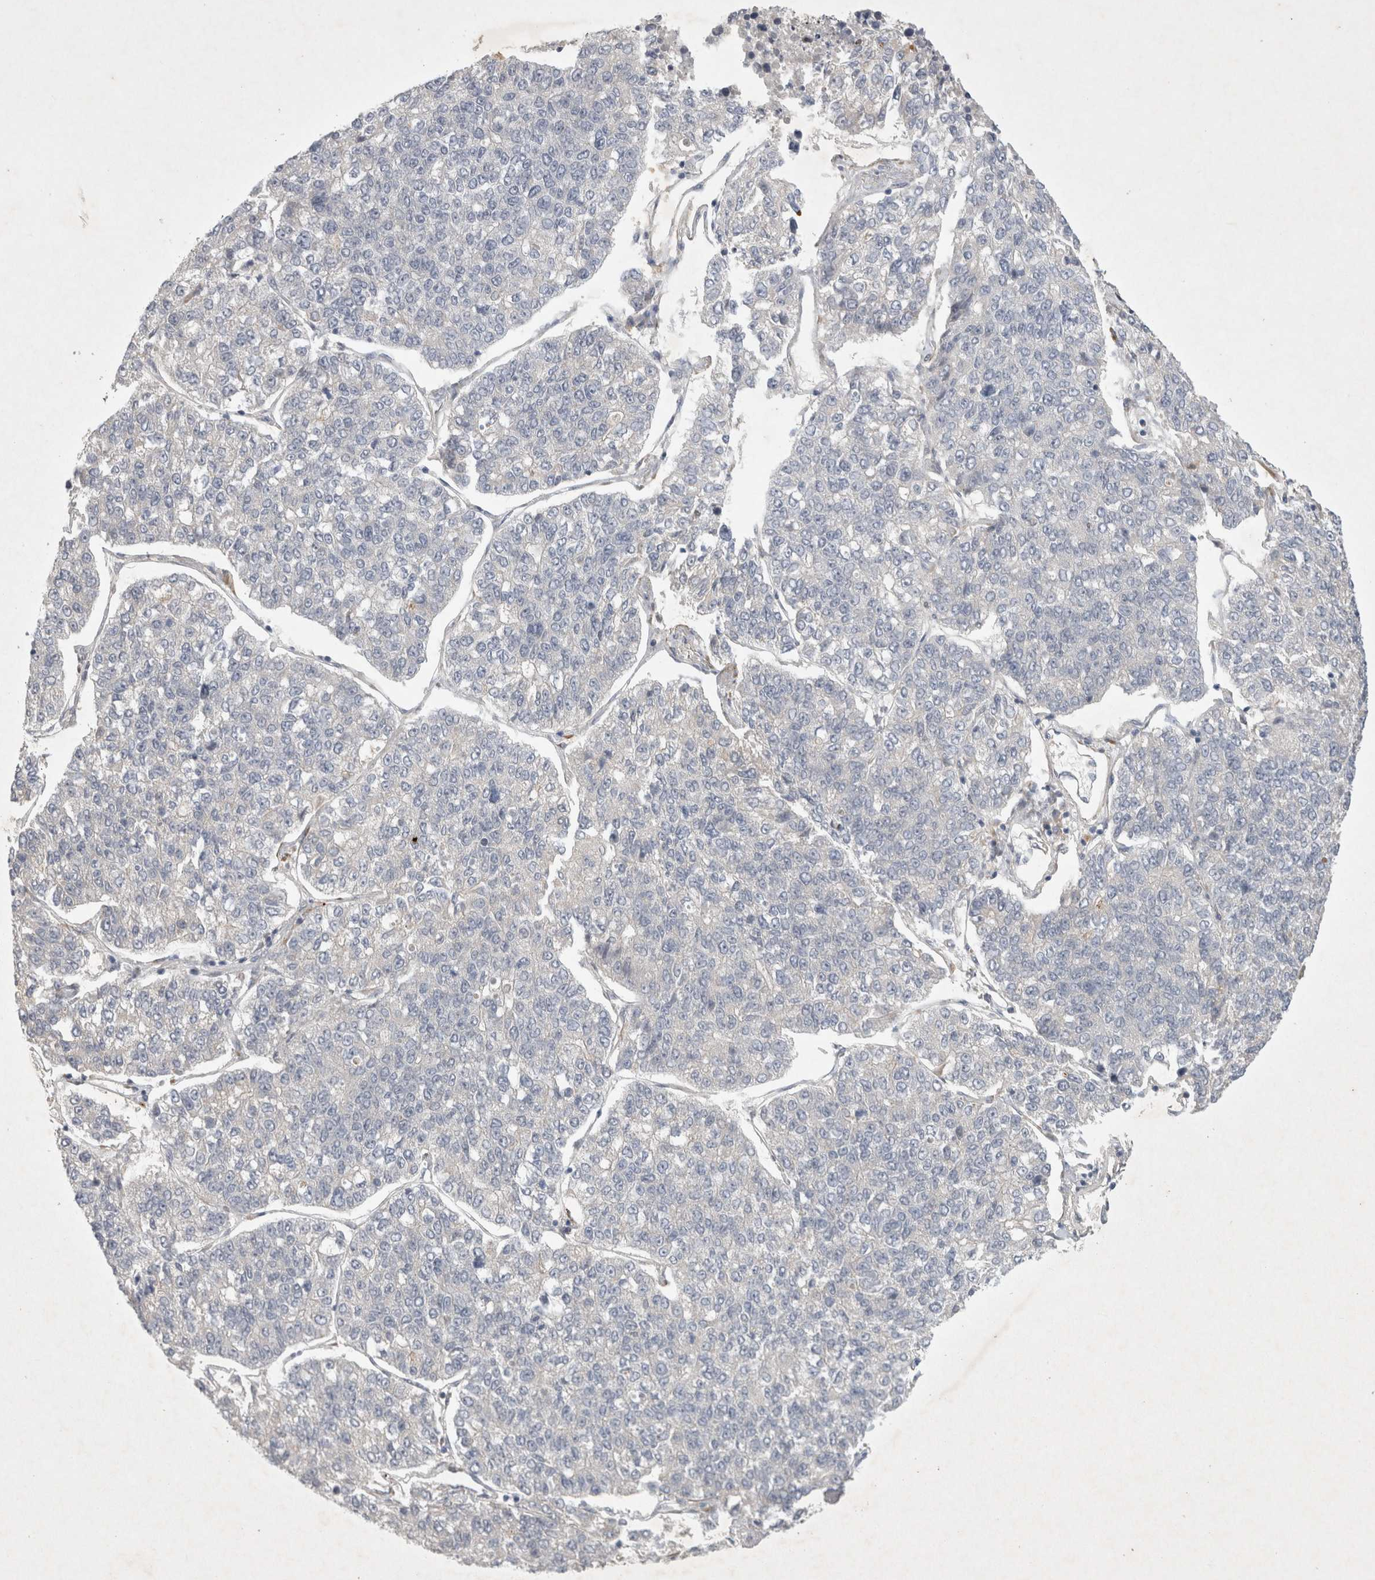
{"staining": {"intensity": "negative", "quantity": "none", "location": "none"}, "tissue": "lung cancer", "cell_type": "Tumor cells", "image_type": "cancer", "snomed": [{"axis": "morphology", "description": "Adenocarcinoma, NOS"}, {"axis": "topography", "description": "Lung"}], "caption": "A photomicrograph of lung cancer stained for a protein exhibits no brown staining in tumor cells. The staining is performed using DAB (3,3'-diaminobenzidine) brown chromogen with nuclei counter-stained in using hematoxylin.", "gene": "BZW2", "patient": {"sex": "male", "age": 49}}